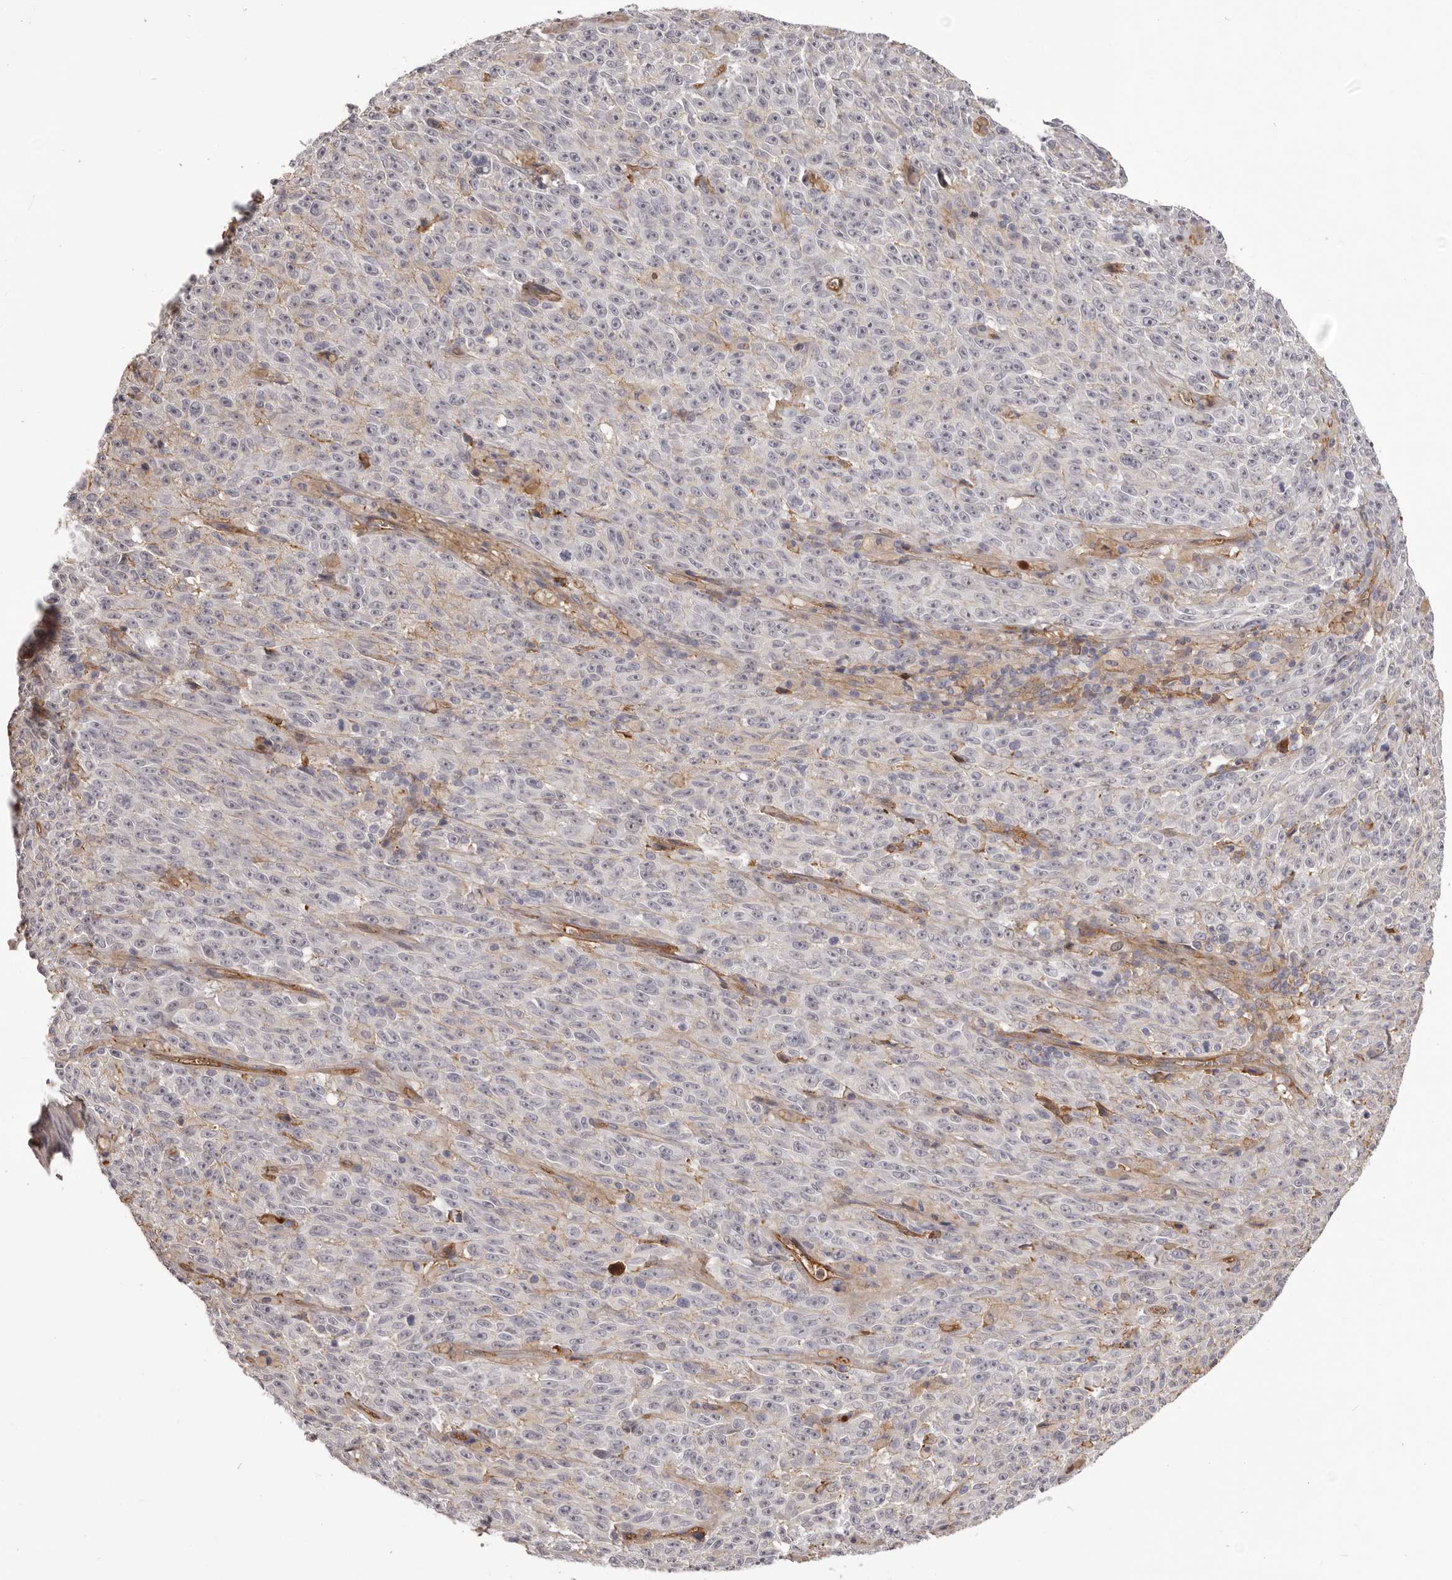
{"staining": {"intensity": "negative", "quantity": "none", "location": "none"}, "tissue": "melanoma", "cell_type": "Tumor cells", "image_type": "cancer", "snomed": [{"axis": "morphology", "description": "Malignant melanoma, NOS"}, {"axis": "topography", "description": "Skin"}], "caption": "An image of human malignant melanoma is negative for staining in tumor cells. (IHC, brightfield microscopy, high magnification).", "gene": "OTUD3", "patient": {"sex": "female", "age": 82}}